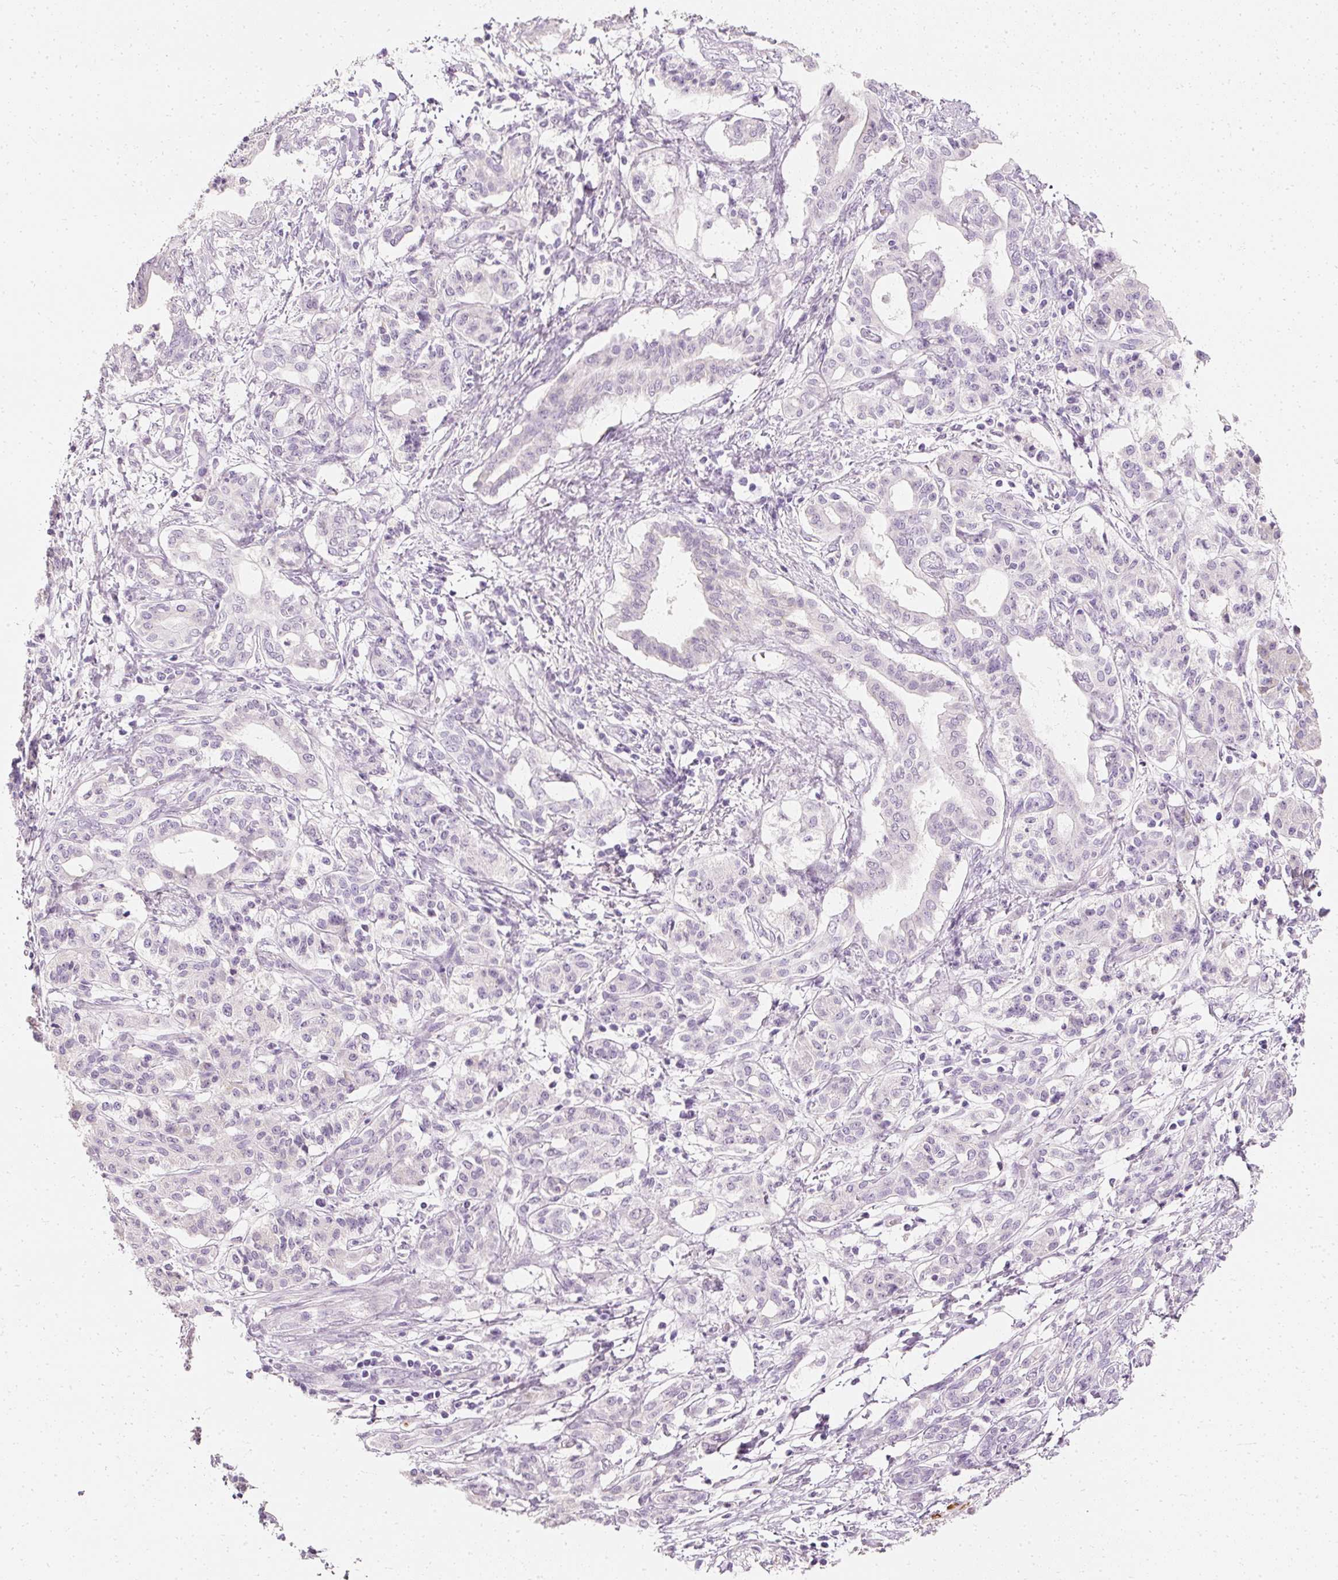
{"staining": {"intensity": "negative", "quantity": "none", "location": "none"}, "tissue": "pancreatic cancer", "cell_type": "Tumor cells", "image_type": "cancer", "snomed": [{"axis": "morphology", "description": "Adenocarcinoma, NOS"}, {"axis": "topography", "description": "Pancreas"}], "caption": "Protein analysis of pancreatic adenocarcinoma displays no significant positivity in tumor cells.", "gene": "ELAVL3", "patient": {"sex": "male", "age": 58}}